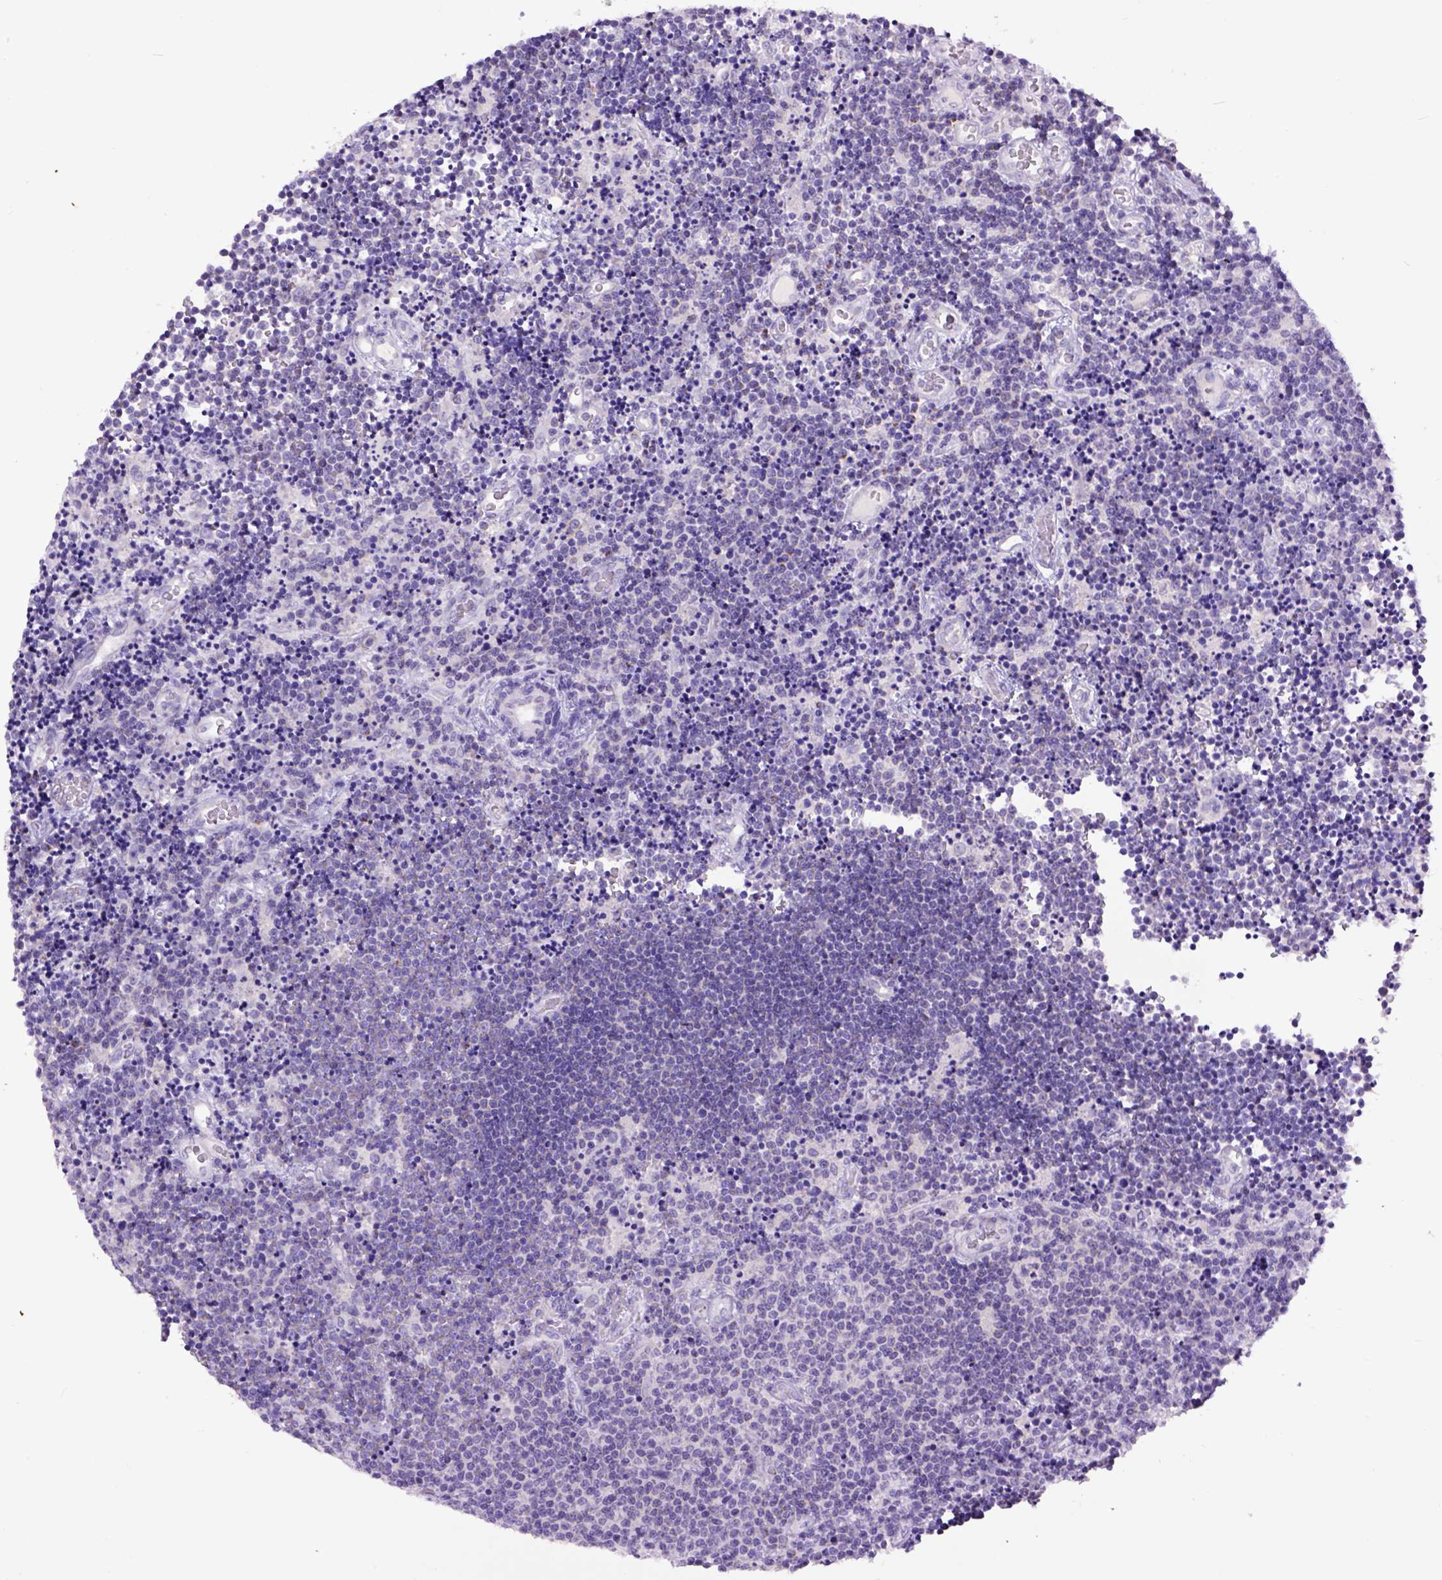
{"staining": {"intensity": "negative", "quantity": "none", "location": "none"}, "tissue": "lymphoma", "cell_type": "Tumor cells", "image_type": "cancer", "snomed": [{"axis": "morphology", "description": "Malignant lymphoma, non-Hodgkin's type, Low grade"}, {"axis": "topography", "description": "Brain"}], "caption": "There is no significant staining in tumor cells of lymphoma.", "gene": "RAB25", "patient": {"sex": "female", "age": 66}}